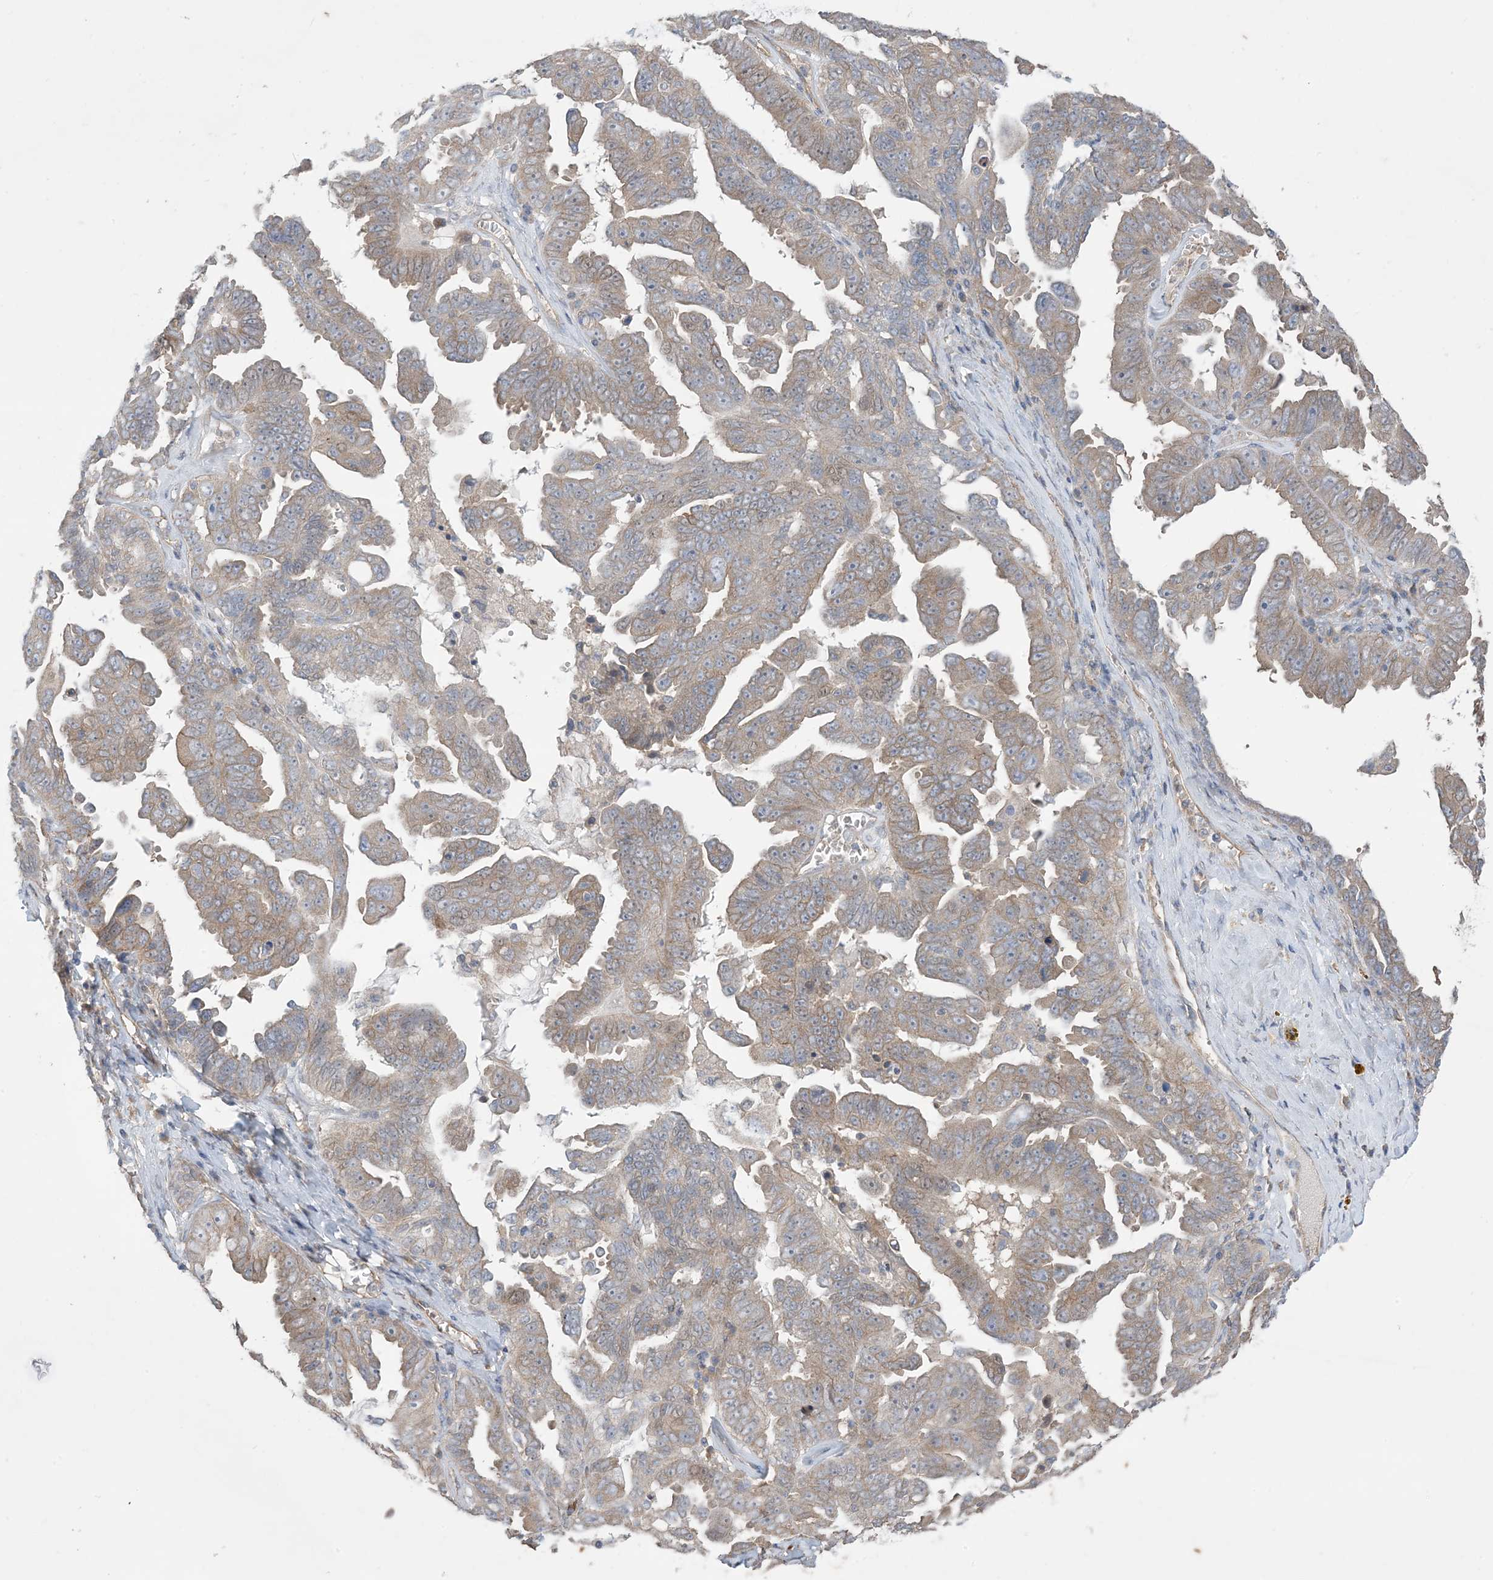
{"staining": {"intensity": "weak", "quantity": "25%-75%", "location": "cytoplasmic/membranous"}, "tissue": "ovarian cancer", "cell_type": "Tumor cells", "image_type": "cancer", "snomed": [{"axis": "morphology", "description": "Carcinoma, endometroid"}, {"axis": "topography", "description": "Ovary"}], "caption": "A high-resolution image shows immunohistochemistry staining of endometroid carcinoma (ovarian), which shows weak cytoplasmic/membranous expression in approximately 25%-75% of tumor cells. The staining was performed using DAB (3,3'-diaminobenzidine) to visualize the protein expression in brown, while the nuclei were stained in blue with hematoxylin (Magnification: 20x).", "gene": "CCNY", "patient": {"sex": "female", "age": 62}}